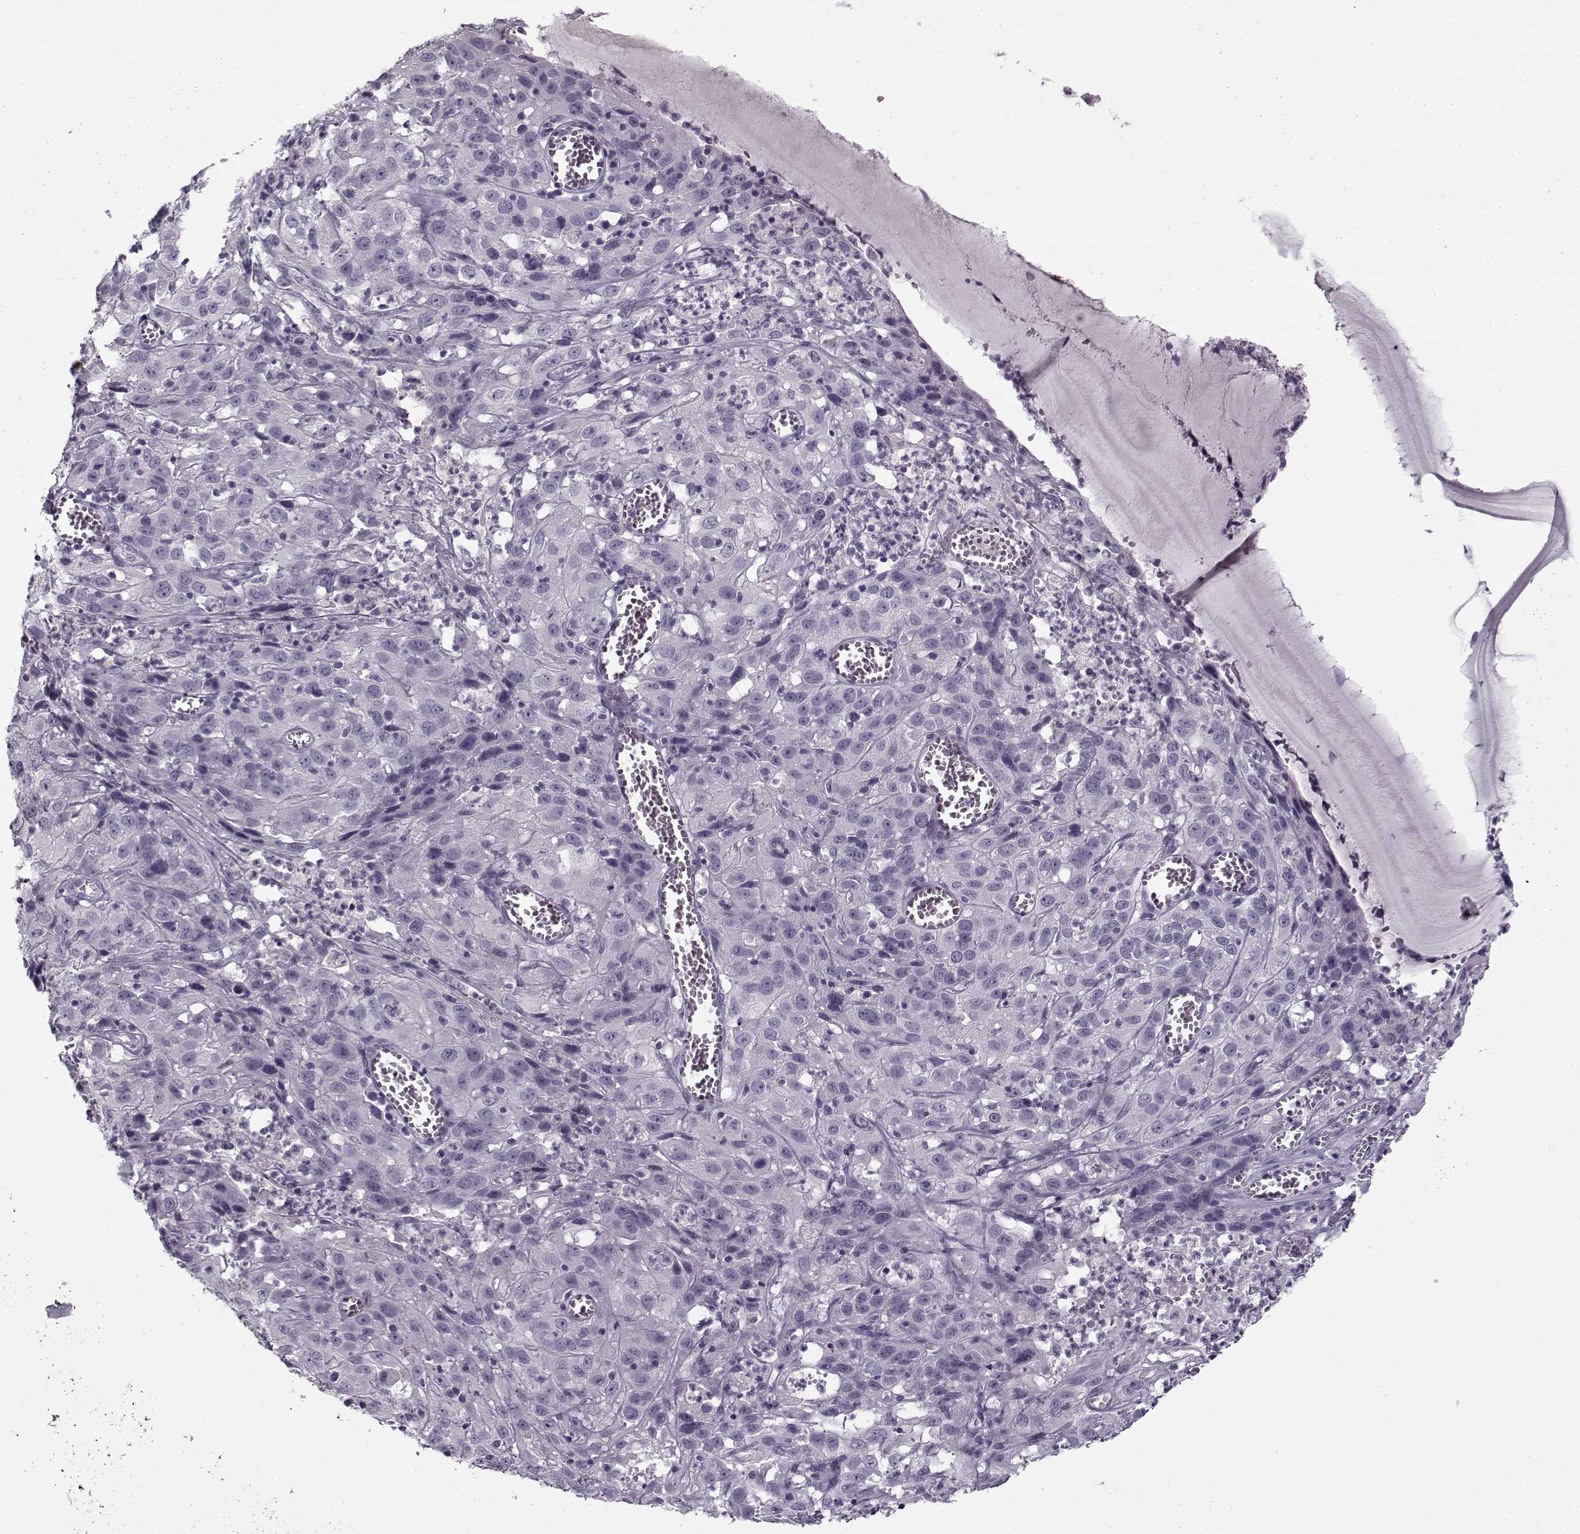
{"staining": {"intensity": "negative", "quantity": "none", "location": "none"}, "tissue": "cervical cancer", "cell_type": "Tumor cells", "image_type": "cancer", "snomed": [{"axis": "morphology", "description": "Squamous cell carcinoma, NOS"}, {"axis": "topography", "description": "Cervix"}], "caption": "Tumor cells show no significant protein staining in cervical cancer (squamous cell carcinoma). The staining is performed using DAB brown chromogen with nuclei counter-stained in using hematoxylin.", "gene": "PNMT", "patient": {"sex": "female", "age": 32}}